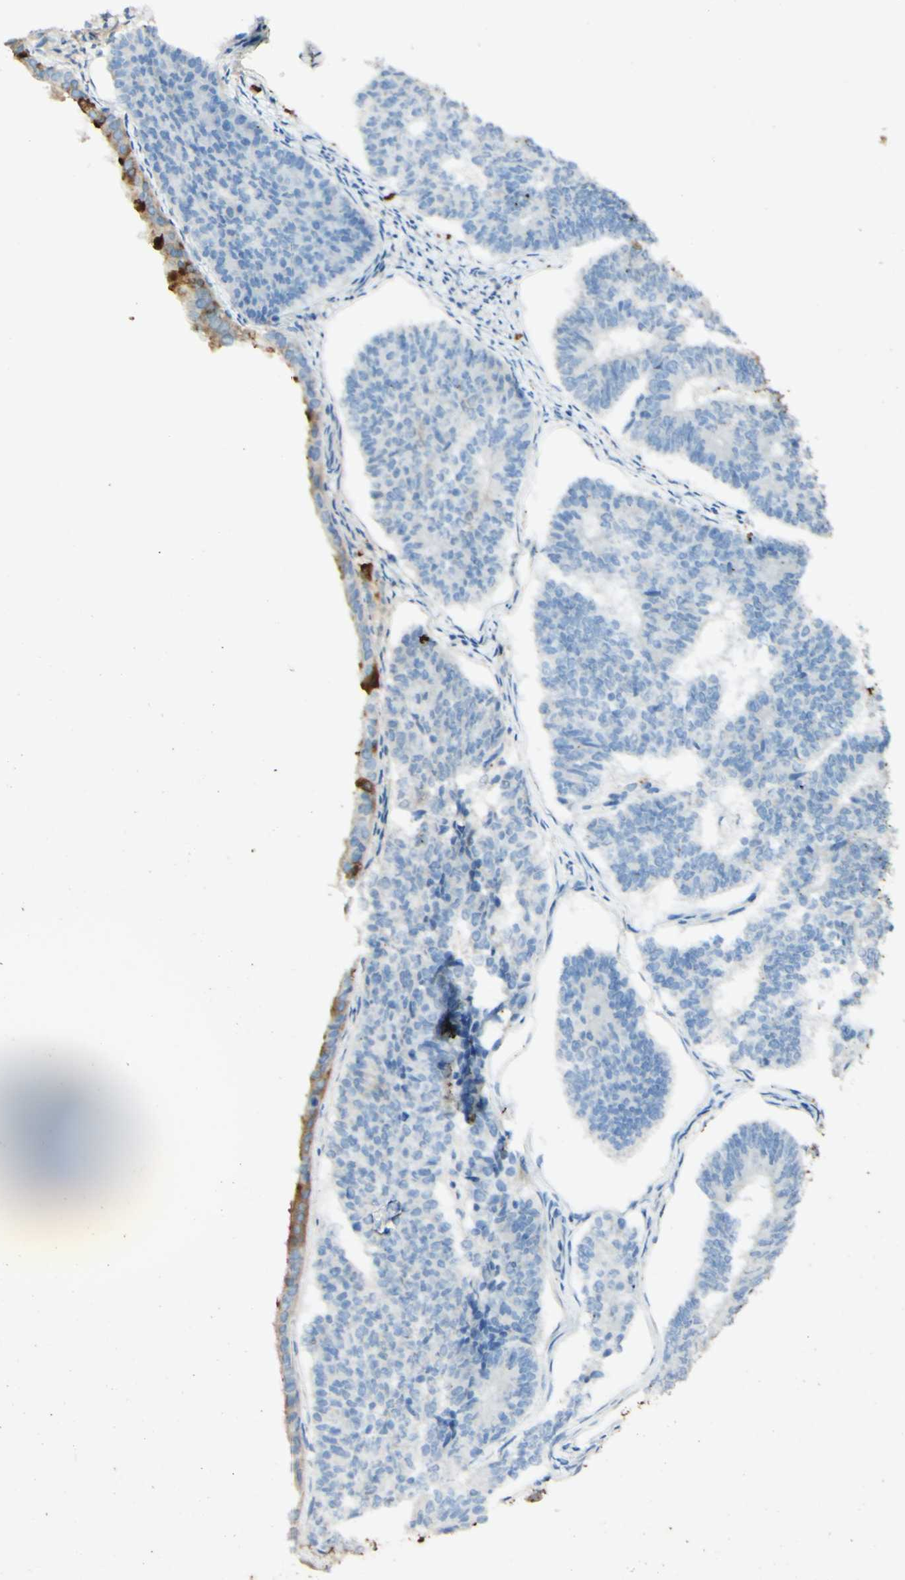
{"staining": {"intensity": "negative", "quantity": "none", "location": "none"}, "tissue": "endometrial cancer", "cell_type": "Tumor cells", "image_type": "cancer", "snomed": [{"axis": "morphology", "description": "Adenocarcinoma, NOS"}, {"axis": "topography", "description": "Endometrium"}], "caption": "DAB immunohistochemical staining of endometrial cancer (adenocarcinoma) demonstrates no significant positivity in tumor cells.", "gene": "PIGR", "patient": {"sex": "female", "age": 70}}